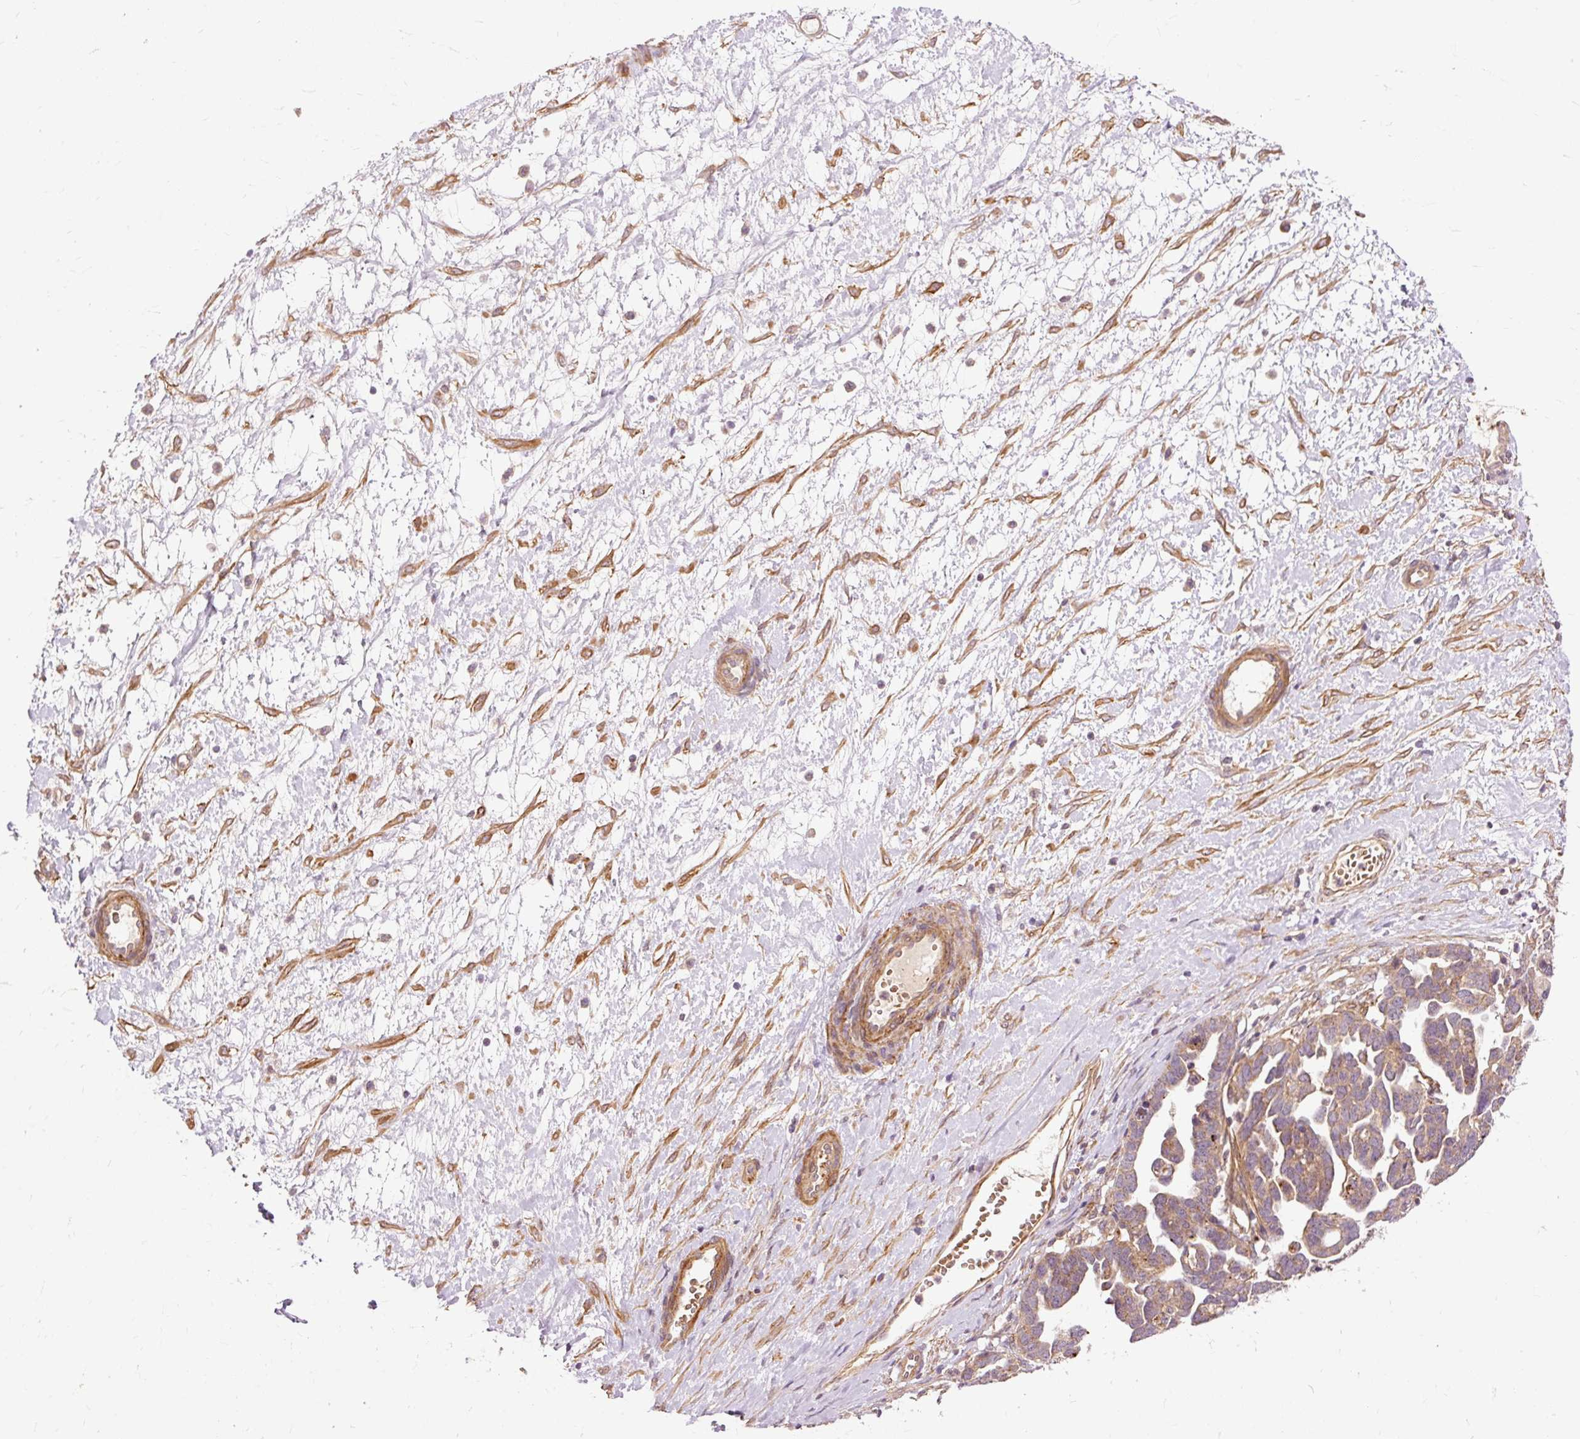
{"staining": {"intensity": "weak", "quantity": "25%-75%", "location": "cytoplasmic/membranous"}, "tissue": "ovarian cancer", "cell_type": "Tumor cells", "image_type": "cancer", "snomed": [{"axis": "morphology", "description": "Cystadenocarcinoma, serous, NOS"}, {"axis": "topography", "description": "Ovary"}], "caption": "Serous cystadenocarcinoma (ovarian) stained for a protein (brown) reveals weak cytoplasmic/membranous positive staining in approximately 25%-75% of tumor cells.", "gene": "RIPOR3", "patient": {"sex": "female", "age": 54}}